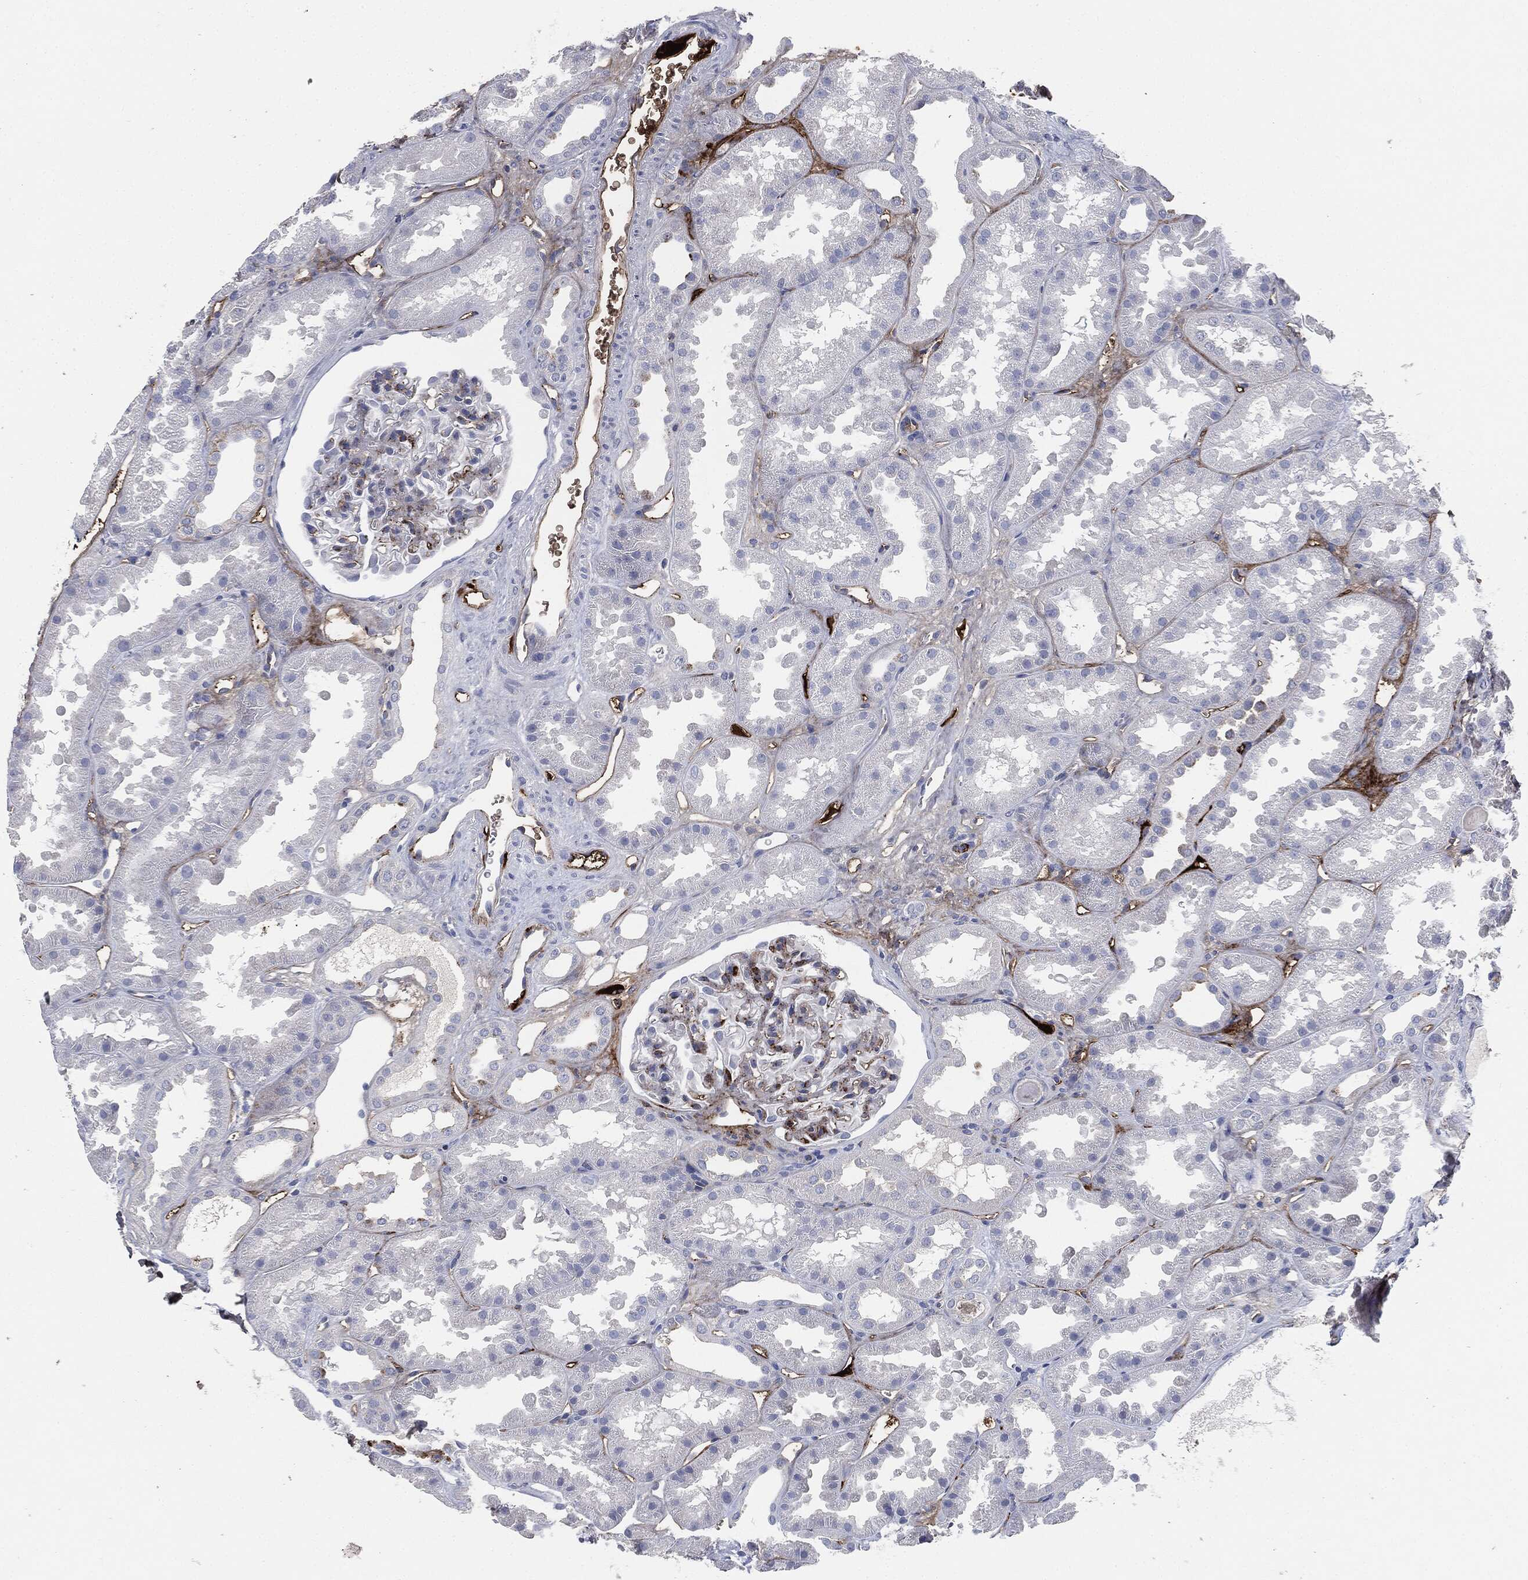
{"staining": {"intensity": "negative", "quantity": "none", "location": "none"}, "tissue": "kidney", "cell_type": "Cells in glomeruli", "image_type": "normal", "snomed": [{"axis": "morphology", "description": "Normal tissue, NOS"}, {"axis": "topography", "description": "Kidney"}], "caption": "This is an IHC micrograph of unremarkable human kidney. There is no expression in cells in glomeruli.", "gene": "APOB", "patient": {"sex": "male", "age": 61}}